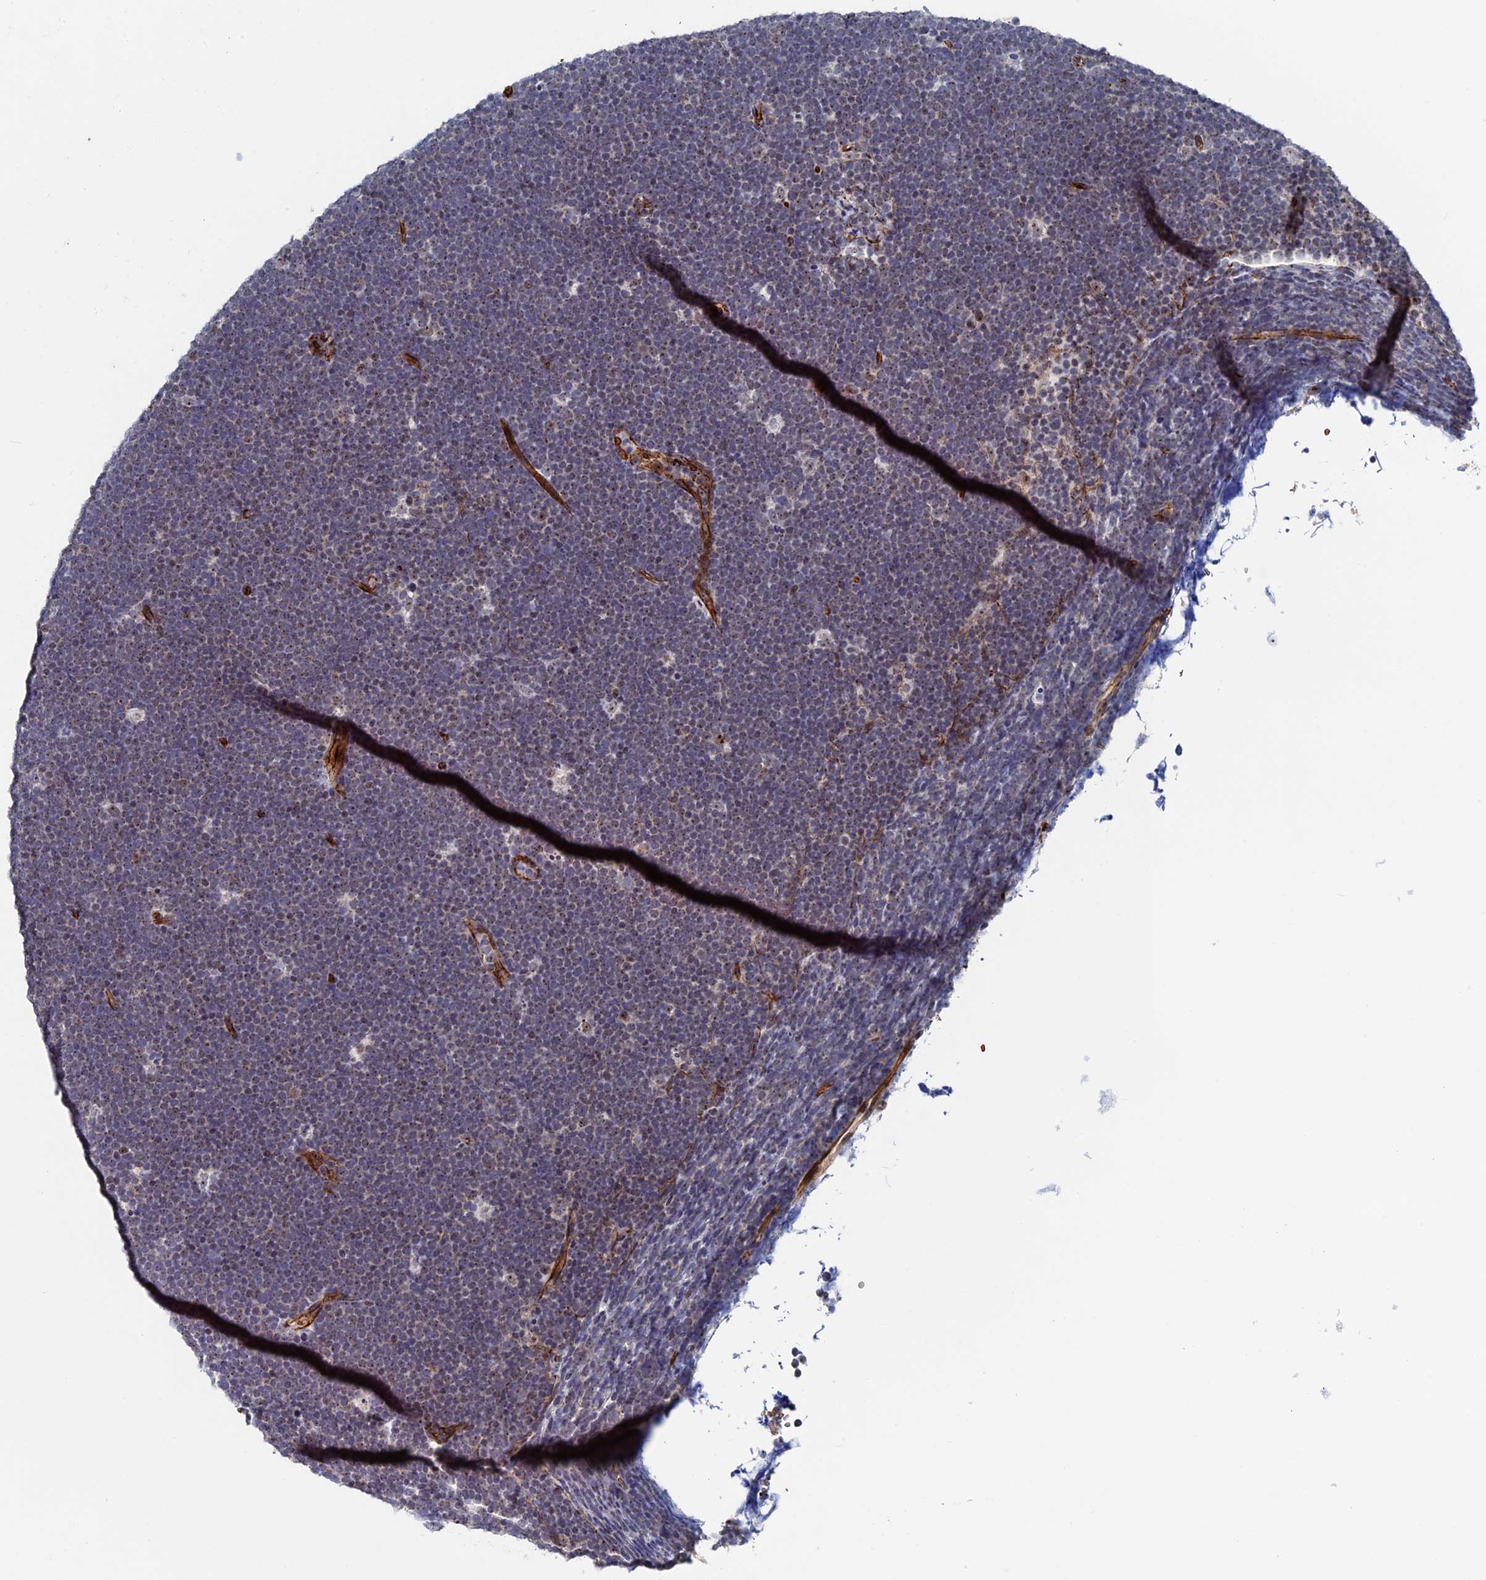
{"staining": {"intensity": "weak", "quantity": "<25%", "location": "nuclear"}, "tissue": "lymphoma", "cell_type": "Tumor cells", "image_type": "cancer", "snomed": [{"axis": "morphology", "description": "Malignant lymphoma, non-Hodgkin's type, High grade"}, {"axis": "topography", "description": "Lymph node"}], "caption": "Tumor cells are negative for protein expression in human lymphoma.", "gene": "EXOSC9", "patient": {"sex": "male", "age": 13}}